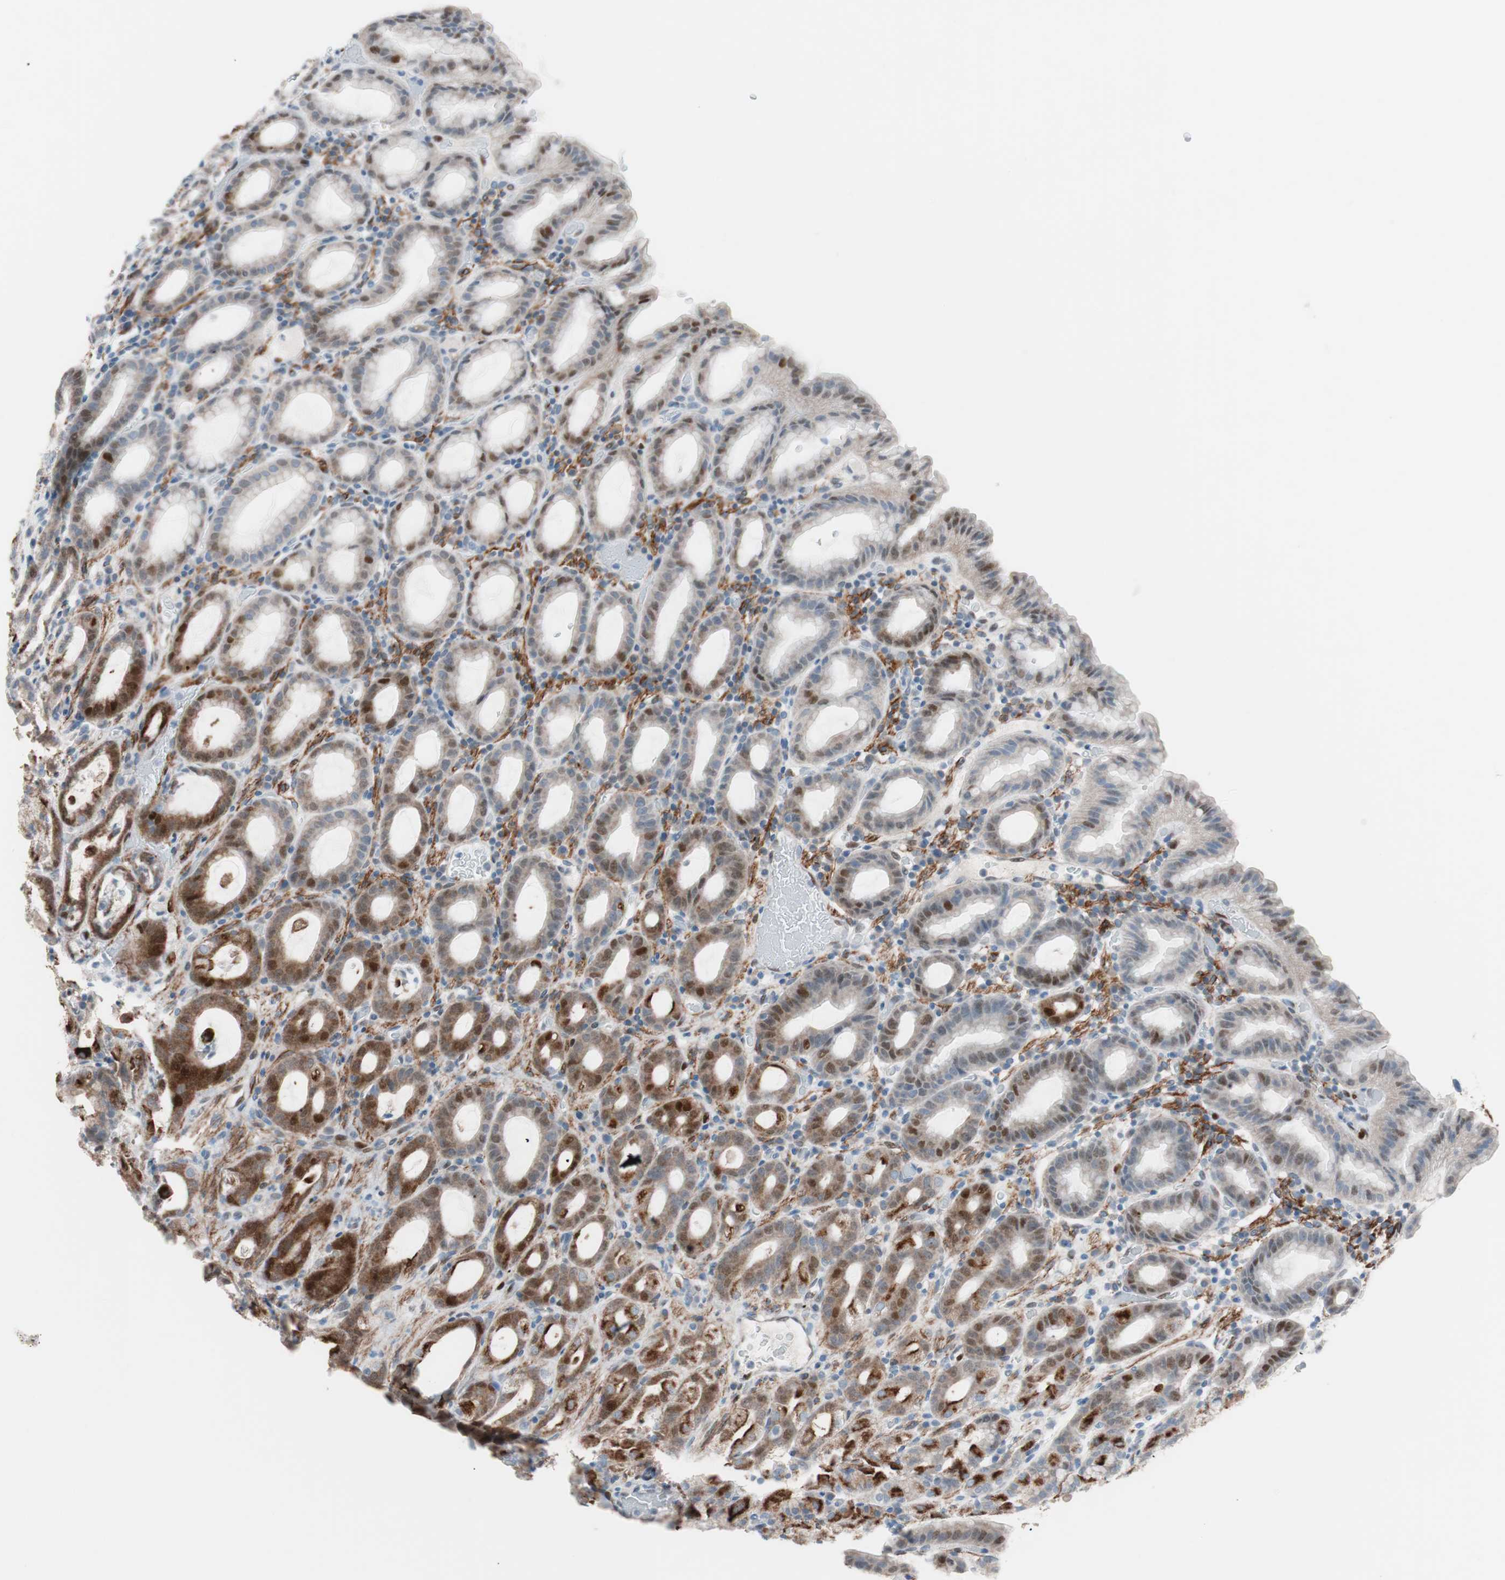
{"staining": {"intensity": "moderate", "quantity": "25%-75%", "location": "cytoplasmic/membranous,nuclear"}, "tissue": "stomach", "cell_type": "Glandular cells", "image_type": "normal", "snomed": [{"axis": "morphology", "description": "Normal tissue, NOS"}, {"axis": "topography", "description": "Stomach, upper"}], "caption": "Immunohistochemical staining of normal human stomach reveals medium levels of moderate cytoplasmic/membranous,nuclear expression in about 25%-75% of glandular cells.", "gene": "FOSL1", "patient": {"sex": "male", "age": 68}}